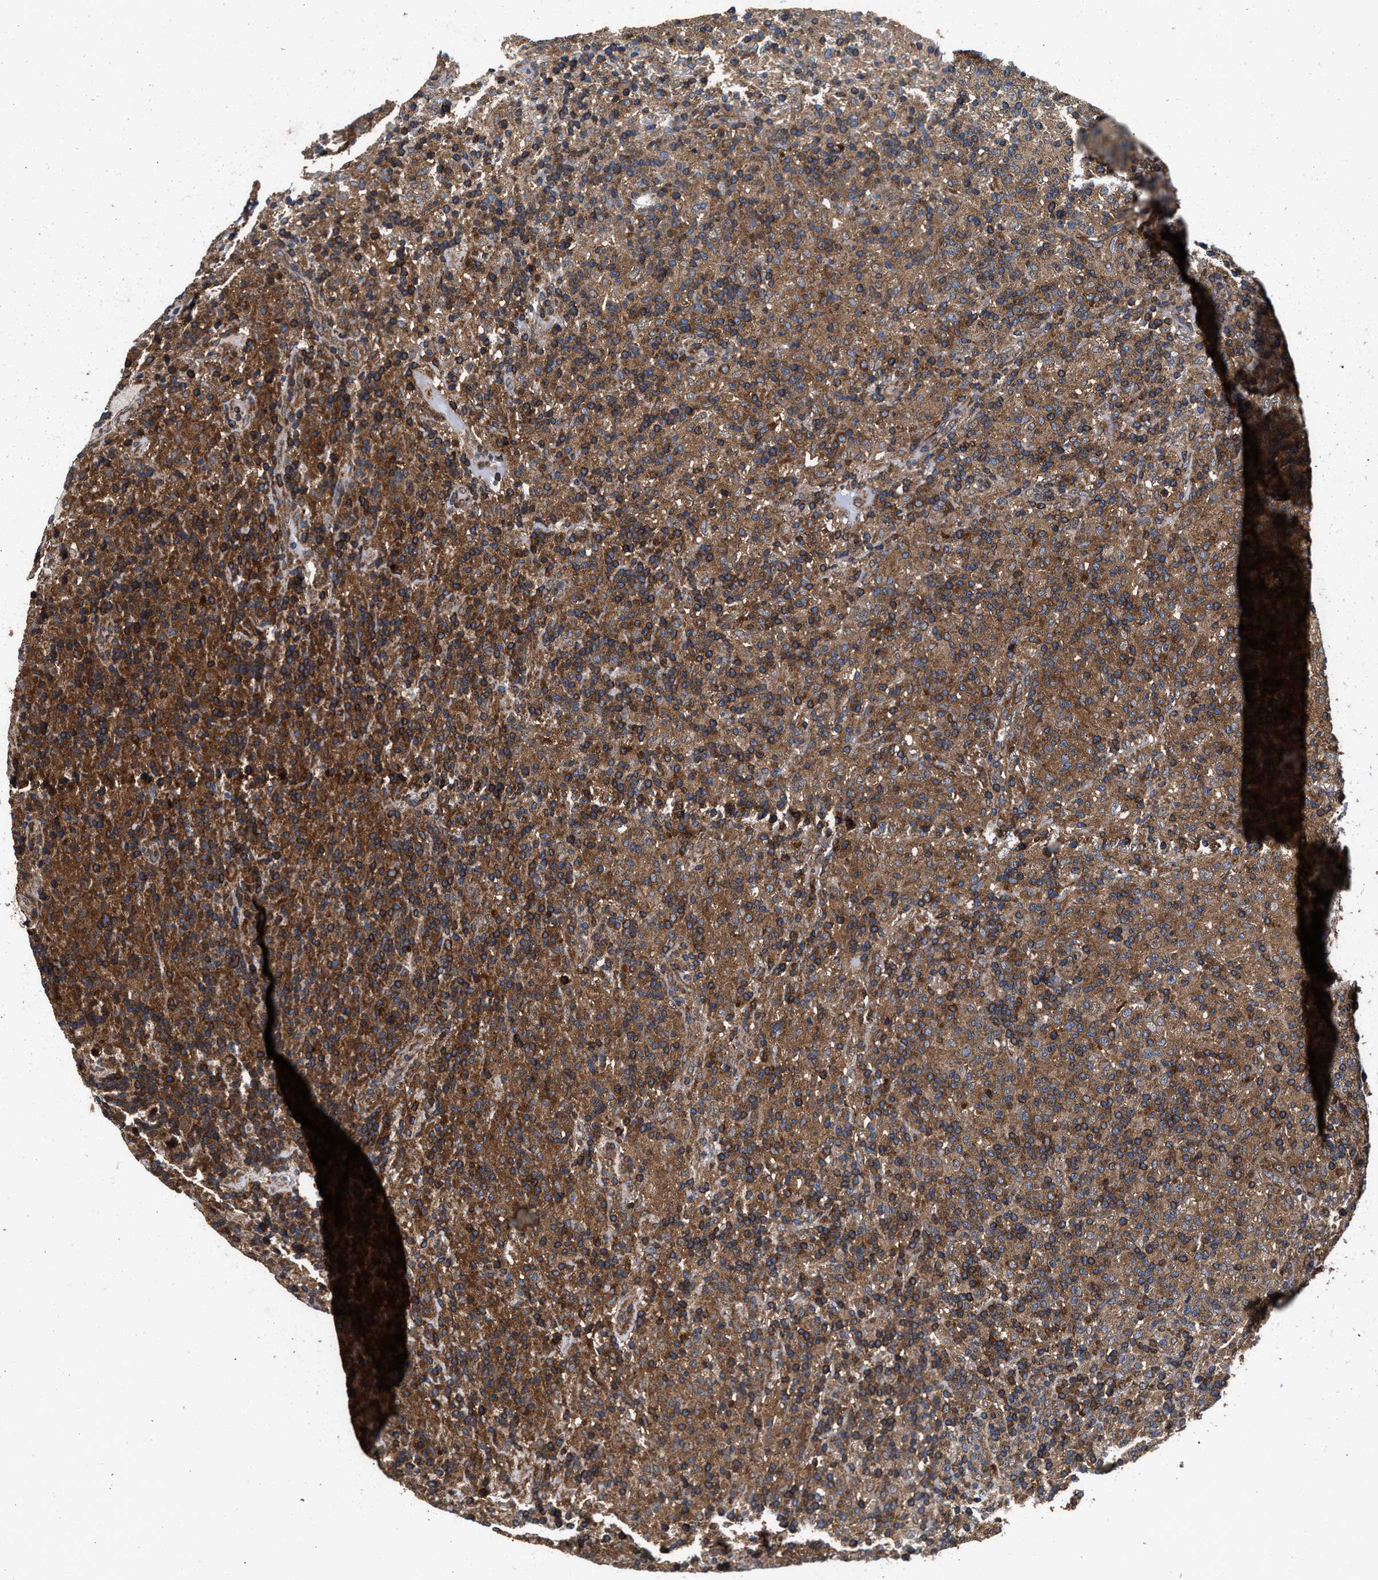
{"staining": {"intensity": "moderate", "quantity": ">75%", "location": "cytoplasmic/membranous"}, "tissue": "lymphoma", "cell_type": "Tumor cells", "image_type": "cancer", "snomed": [{"axis": "morphology", "description": "Hodgkin's disease, NOS"}, {"axis": "topography", "description": "Lymph node"}], "caption": "This is an image of IHC staining of Hodgkin's disease, which shows moderate positivity in the cytoplasmic/membranous of tumor cells.", "gene": "NFKB2", "patient": {"sex": "male", "age": 70}}